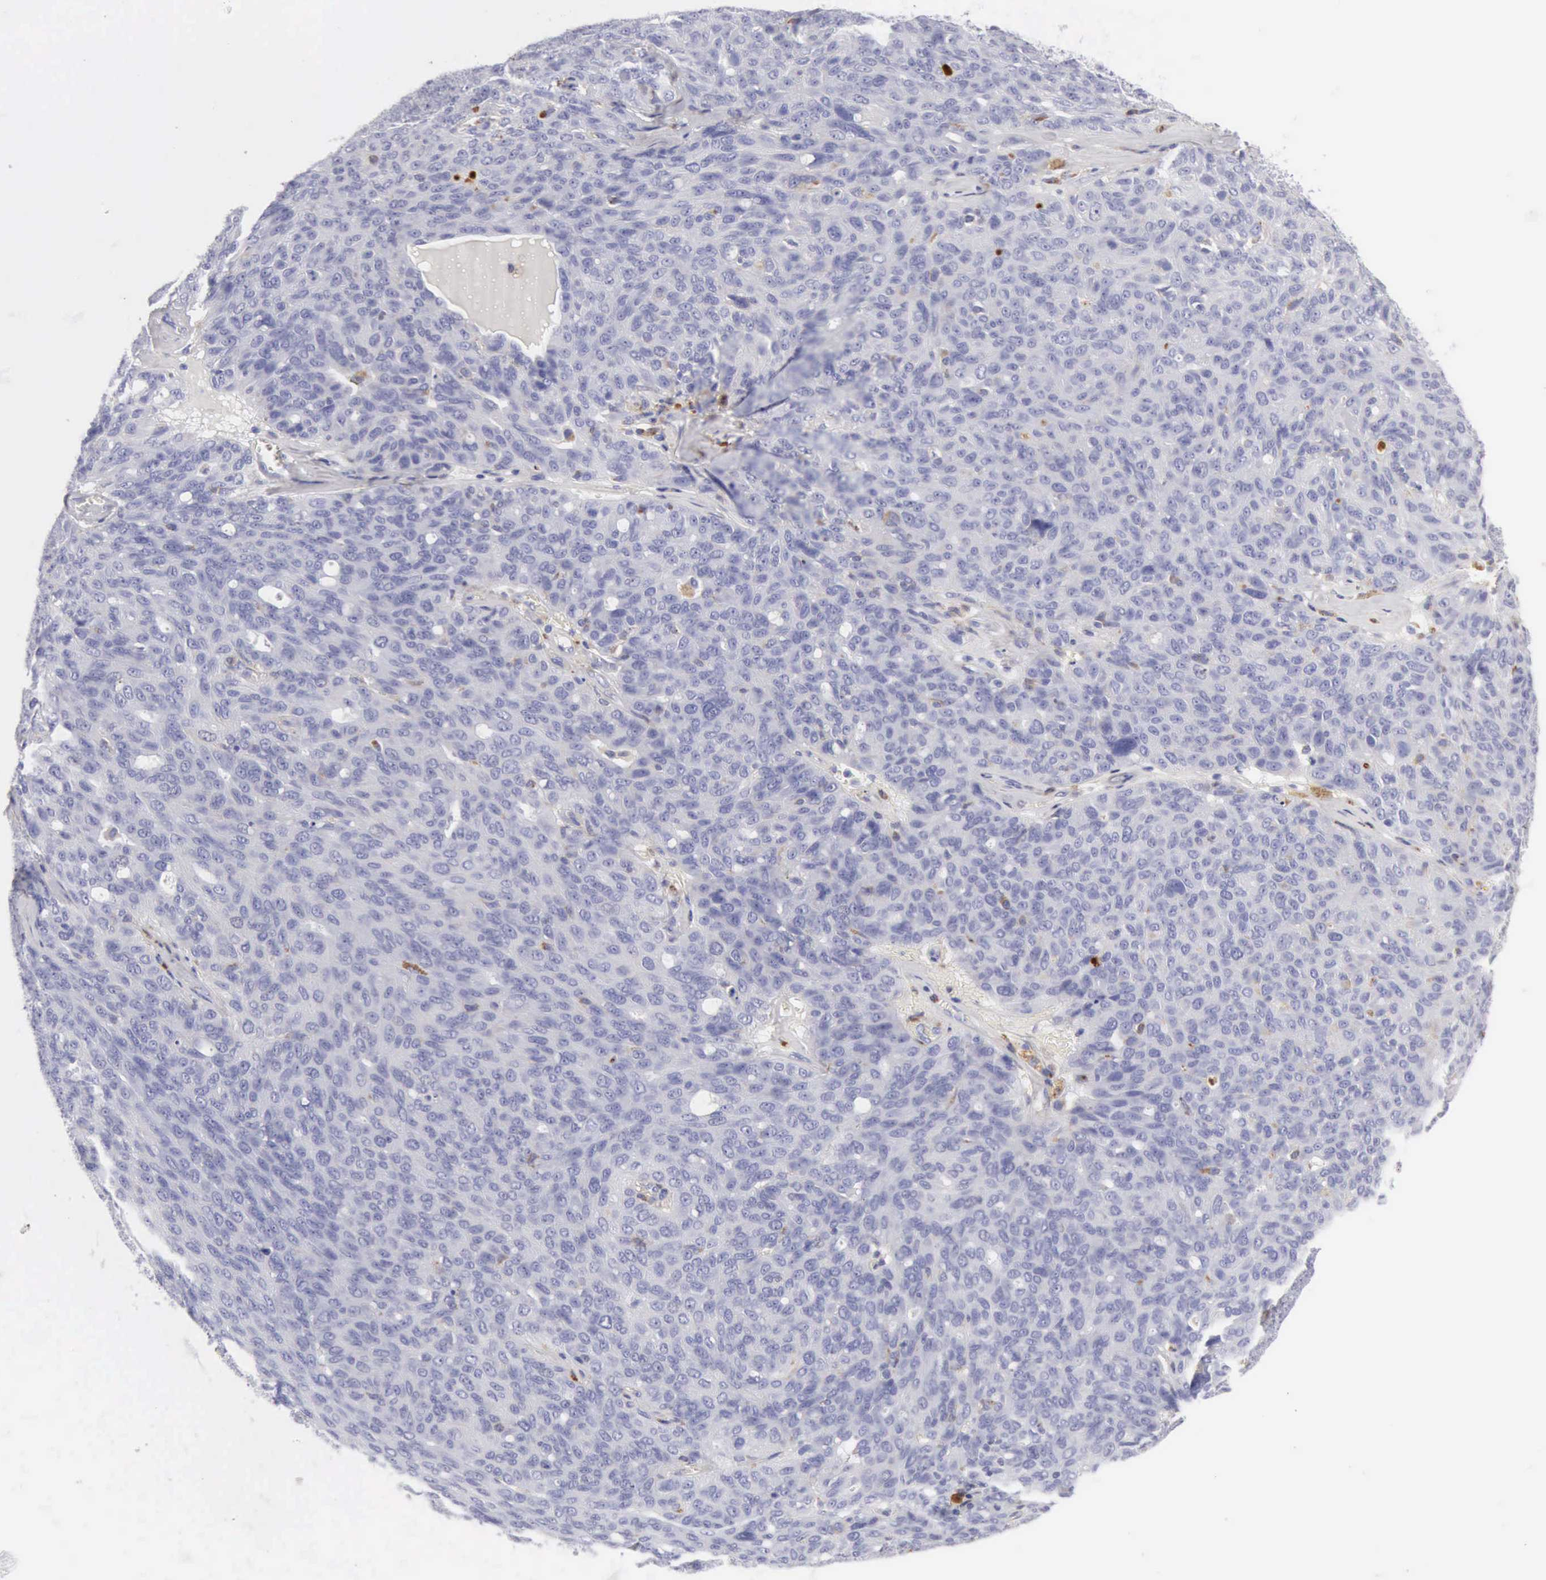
{"staining": {"intensity": "negative", "quantity": "none", "location": "none"}, "tissue": "ovarian cancer", "cell_type": "Tumor cells", "image_type": "cancer", "snomed": [{"axis": "morphology", "description": "Carcinoma, endometroid"}, {"axis": "topography", "description": "Ovary"}], "caption": "A histopathology image of ovarian cancer stained for a protein shows no brown staining in tumor cells. Brightfield microscopy of IHC stained with DAB (3,3'-diaminobenzidine) (brown) and hematoxylin (blue), captured at high magnification.", "gene": "CTSS", "patient": {"sex": "female", "age": 60}}